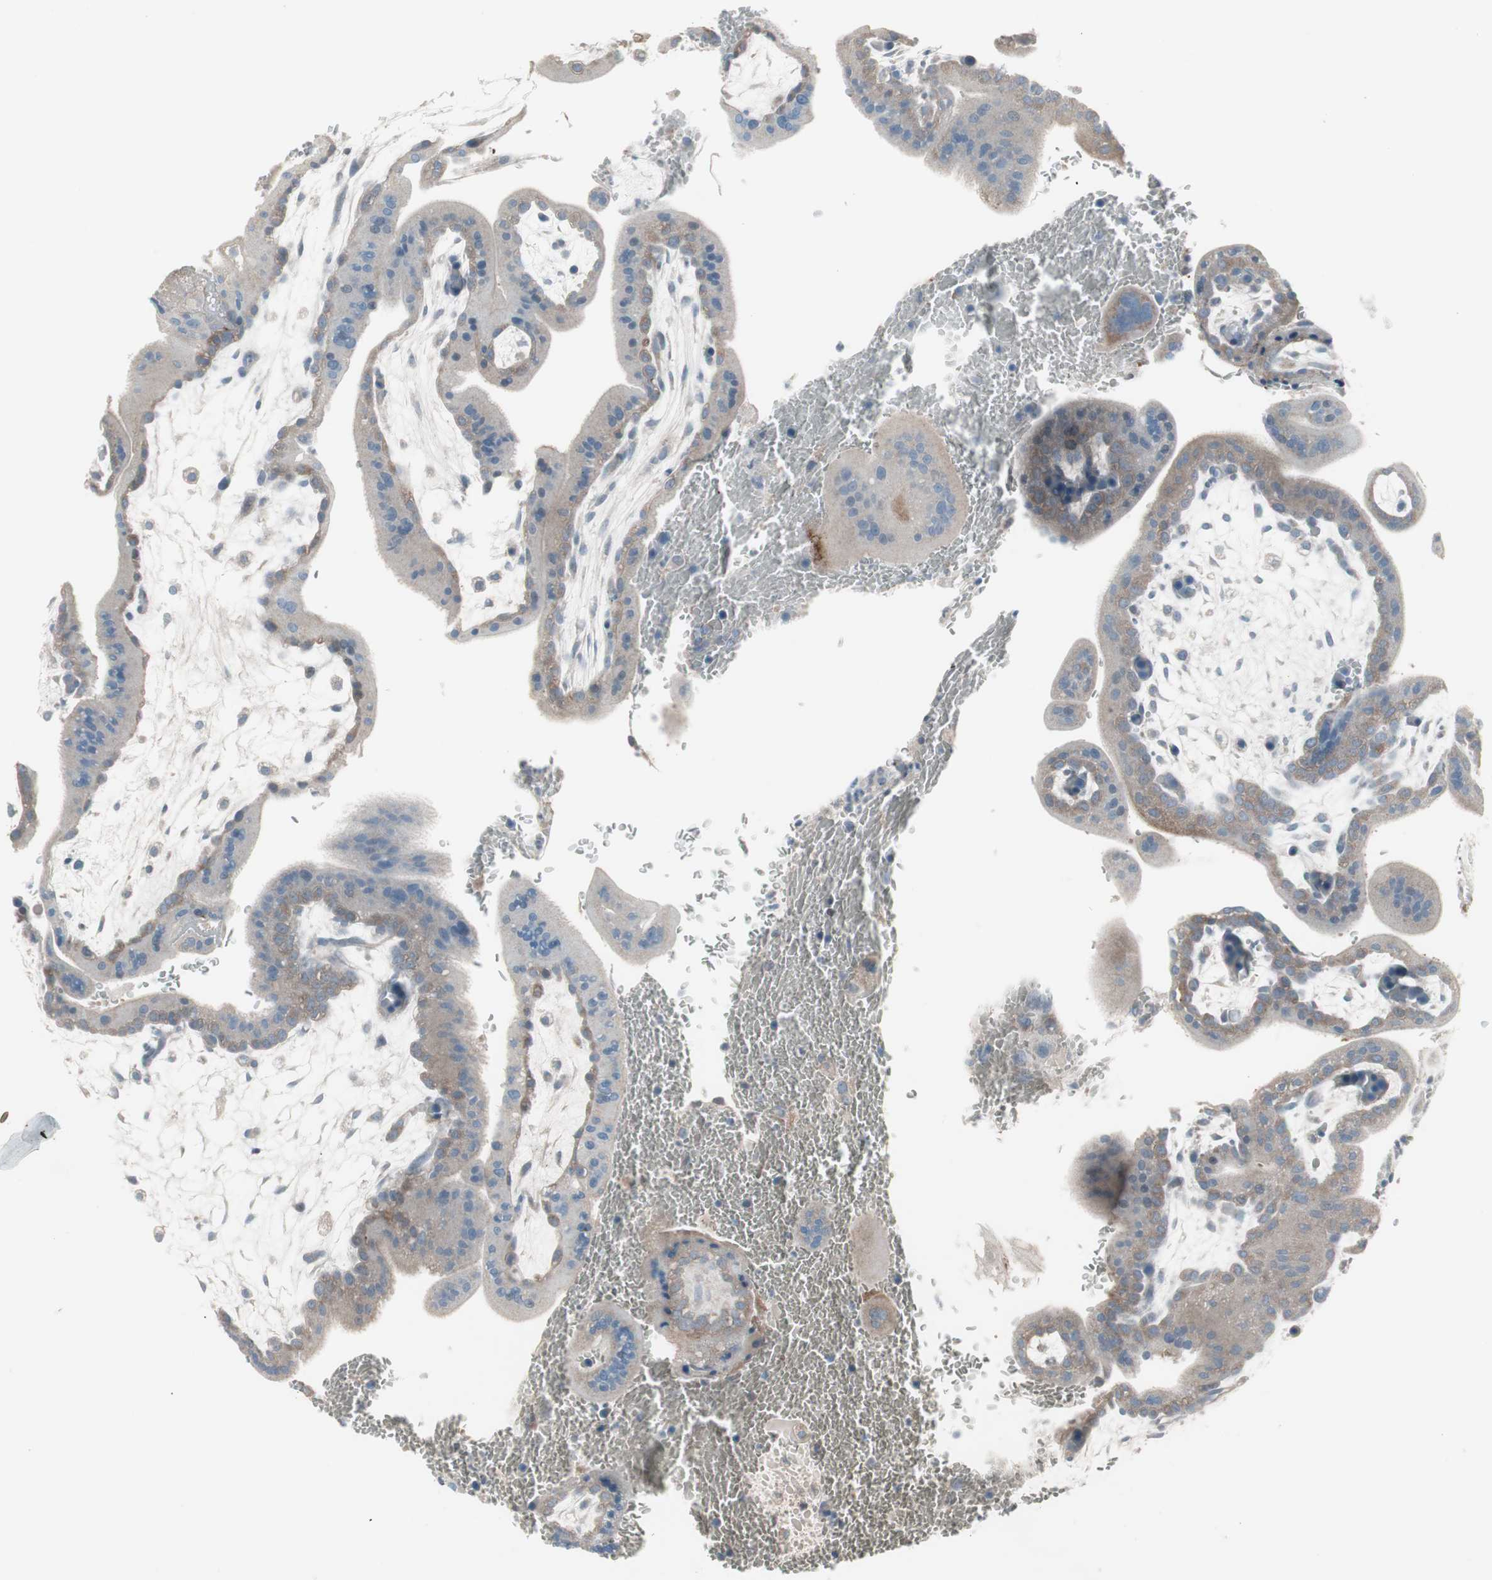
{"staining": {"intensity": "moderate", "quantity": "25%-75%", "location": "cytoplasmic/membranous"}, "tissue": "placenta", "cell_type": "Trophoblastic cells", "image_type": "normal", "snomed": [{"axis": "morphology", "description": "Normal tissue, NOS"}, {"axis": "topography", "description": "Placenta"}], "caption": "This histopathology image shows normal placenta stained with immunohistochemistry to label a protein in brown. The cytoplasmic/membranous of trophoblastic cells show moderate positivity for the protein. Nuclei are counter-stained blue.", "gene": "ZSCAN32", "patient": {"sex": "female", "age": 35}}